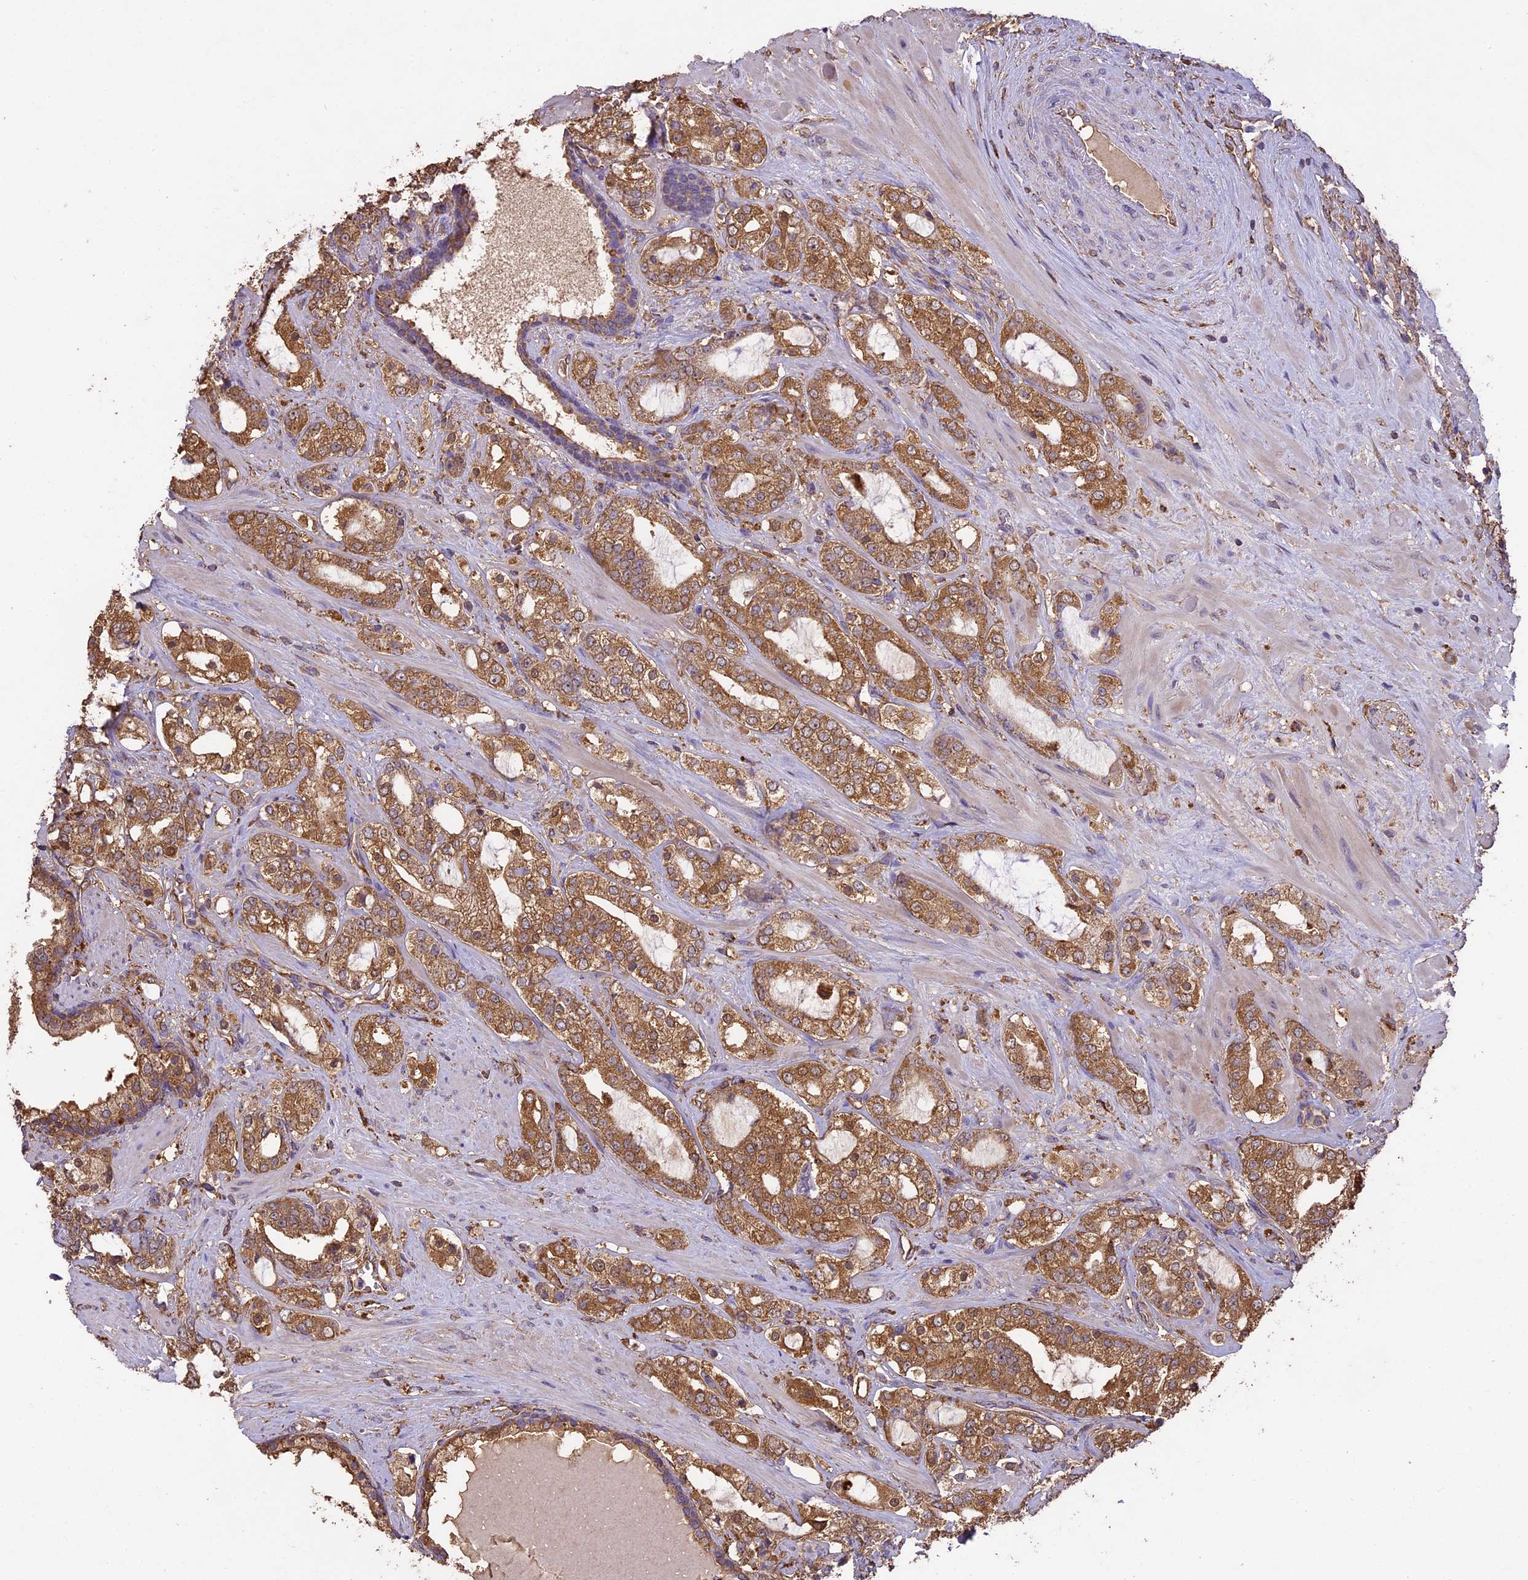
{"staining": {"intensity": "moderate", "quantity": ">75%", "location": "cytoplasmic/membranous"}, "tissue": "prostate cancer", "cell_type": "Tumor cells", "image_type": "cancer", "snomed": [{"axis": "morphology", "description": "Adenocarcinoma, High grade"}, {"axis": "topography", "description": "Prostate"}], "caption": "Protein staining reveals moderate cytoplasmic/membranous positivity in approximately >75% of tumor cells in adenocarcinoma (high-grade) (prostate).", "gene": "ARHGAP19", "patient": {"sex": "male", "age": 64}}